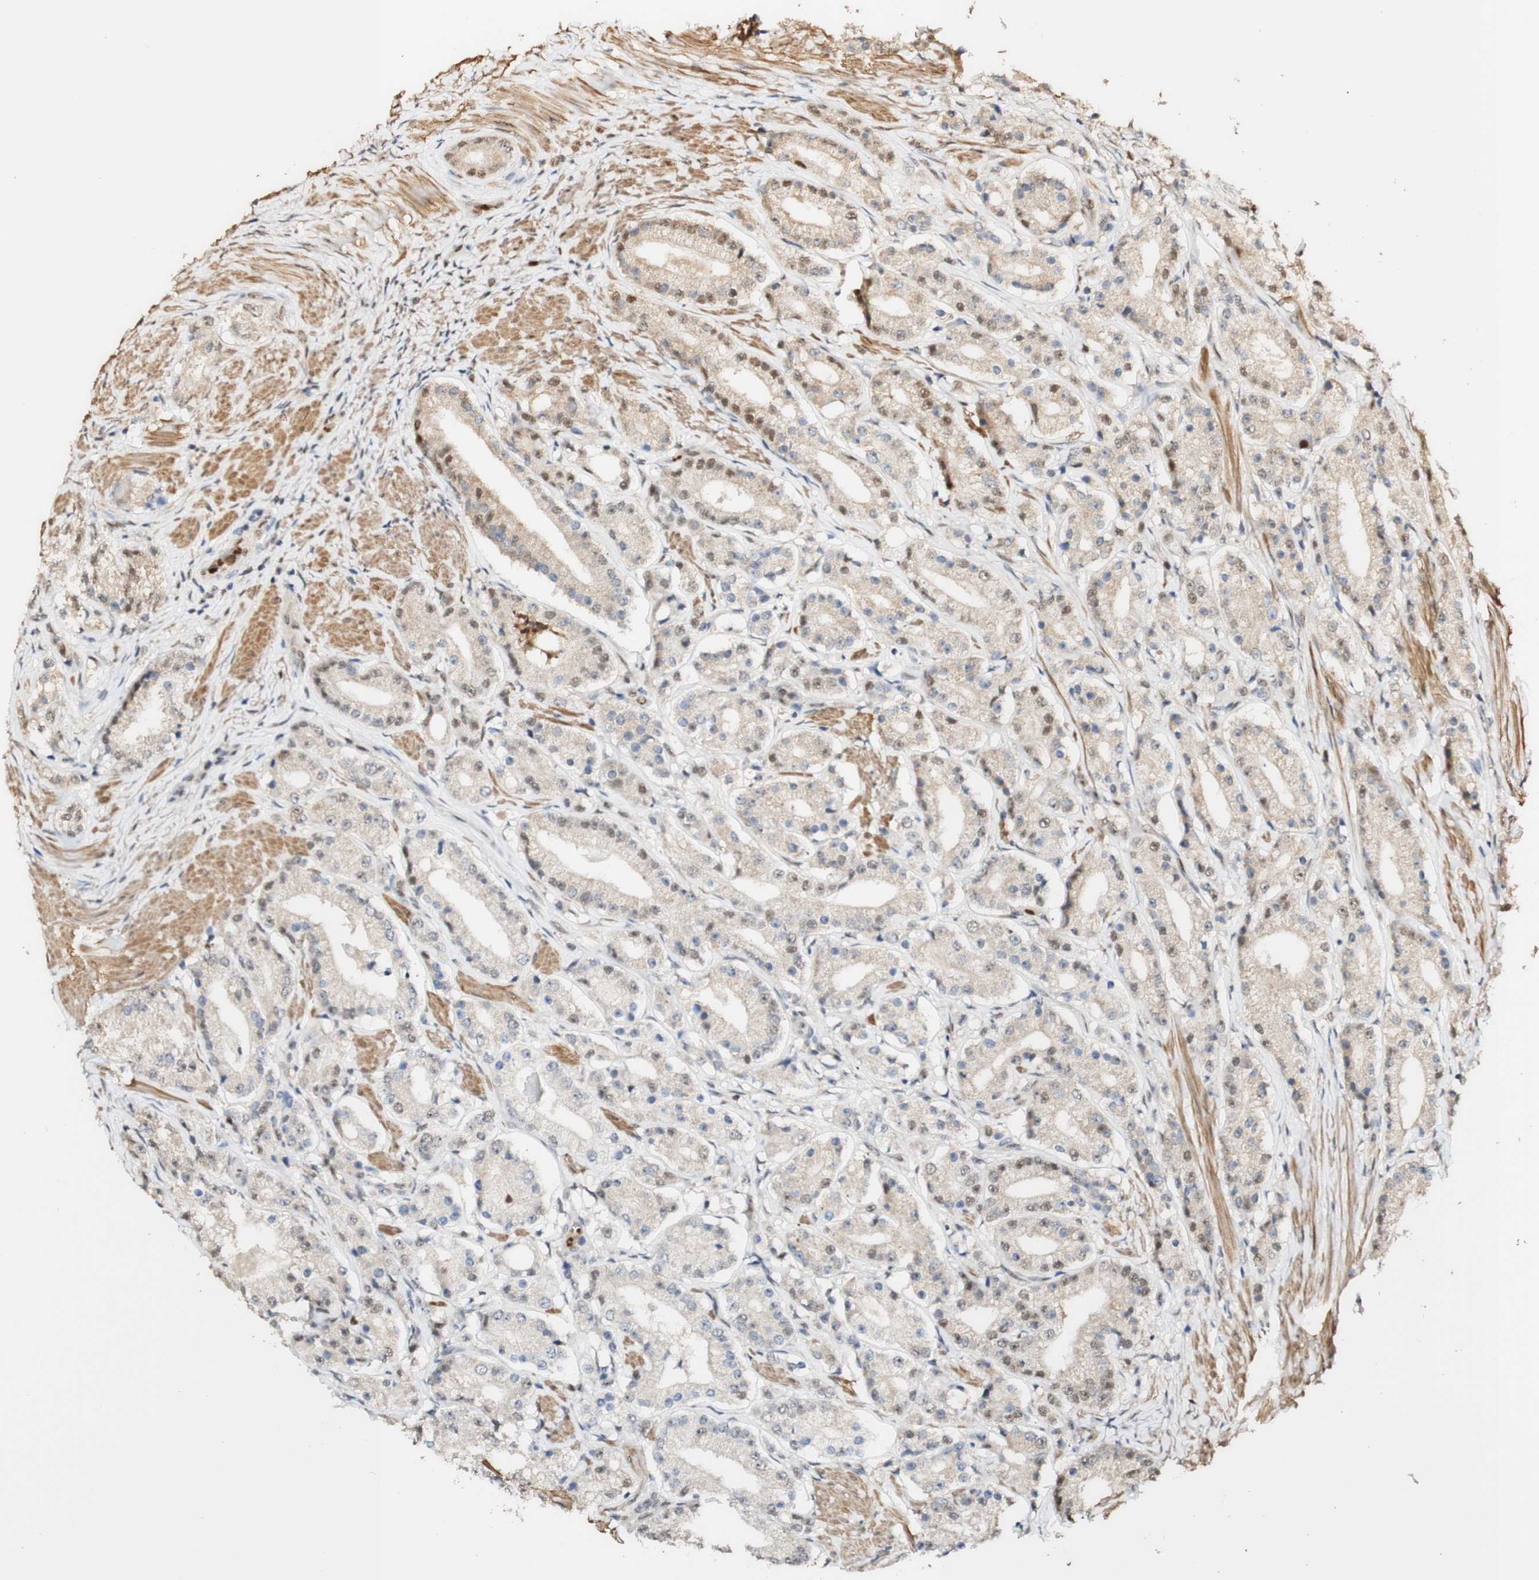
{"staining": {"intensity": "negative", "quantity": "none", "location": "none"}, "tissue": "prostate cancer", "cell_type": "Tumor cells", "image_type": "cancer", "snomed": [{"axis": "morphology", "description": "Adenocarcinoma, Low grade"}, {"axis": "topography", "description": "Prostate"}], "caption": "Protein analysis of low-grade adenocarcinoma (prostate) exhibits no significant staining in tumor cells. (Immunohistochemistry, brightfield microscopy, high magnification).", "gene": "MAP3K4", "patient": {"sex": "male", "age": 63}}